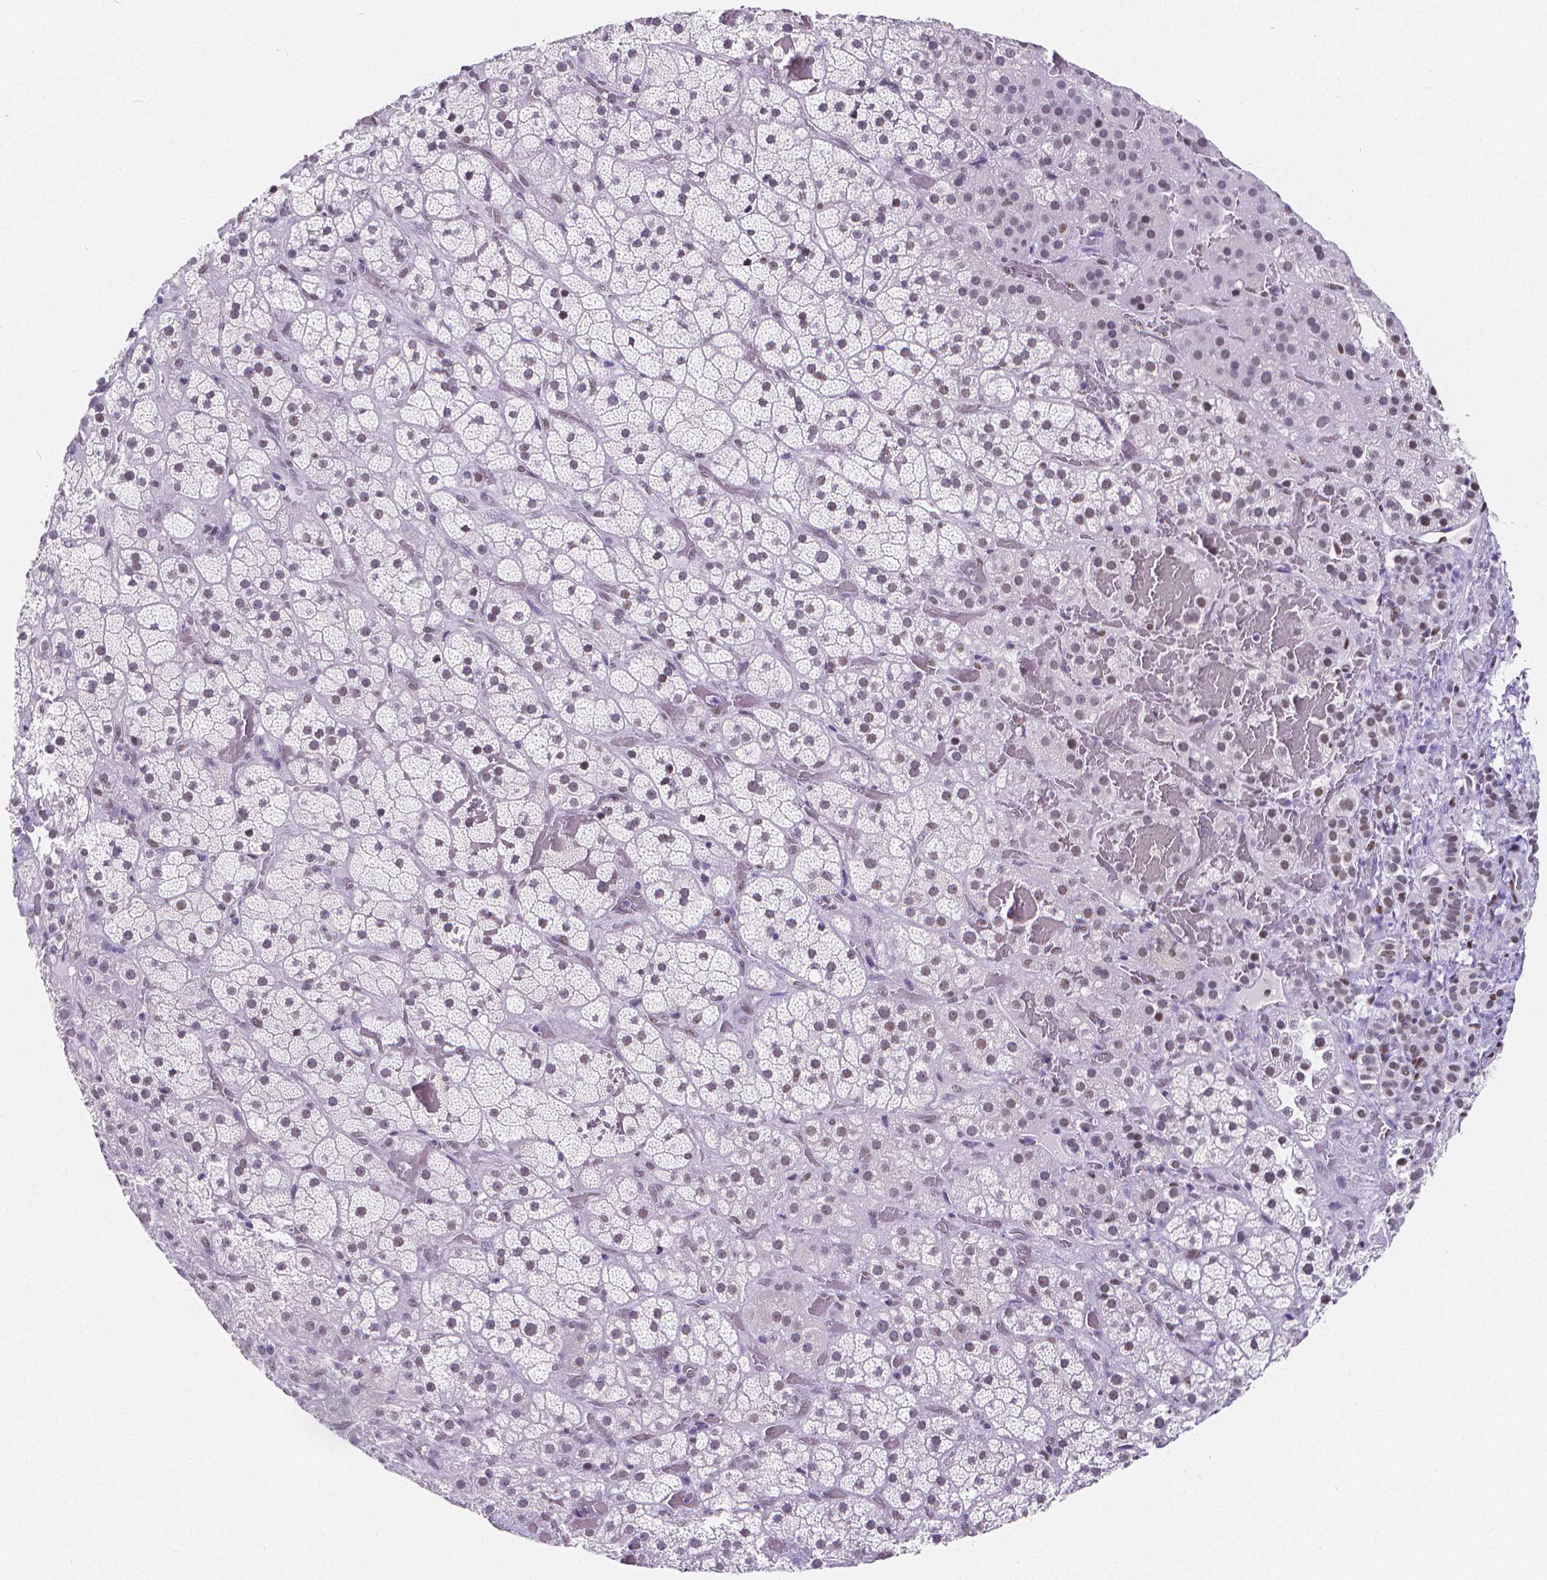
{"staining": {"intensity": "weak", "quantity": "<25%", "location": "nuclear"}, "tissue": "adrenal gland", "cell_type": "Glandular cells", "image_type": "normal", "snomed": [{"axis": "morphology", "description": "Normal tissue, NOS"}, {"axis": "topography", "description": "Adrenal gland"}], "caption": "High power microscopy histopathology image of an immunohistochemistry (IHC) photomicrograph of benign adrenal gland, revealing no significant expression in glandular cells. (DAB (3,3'-diaminobenzidine) immunohistochemistry with hematoxylin counter stain).", "gene": "MEF2C", "patient": {"sex": "male", "age": 57}}